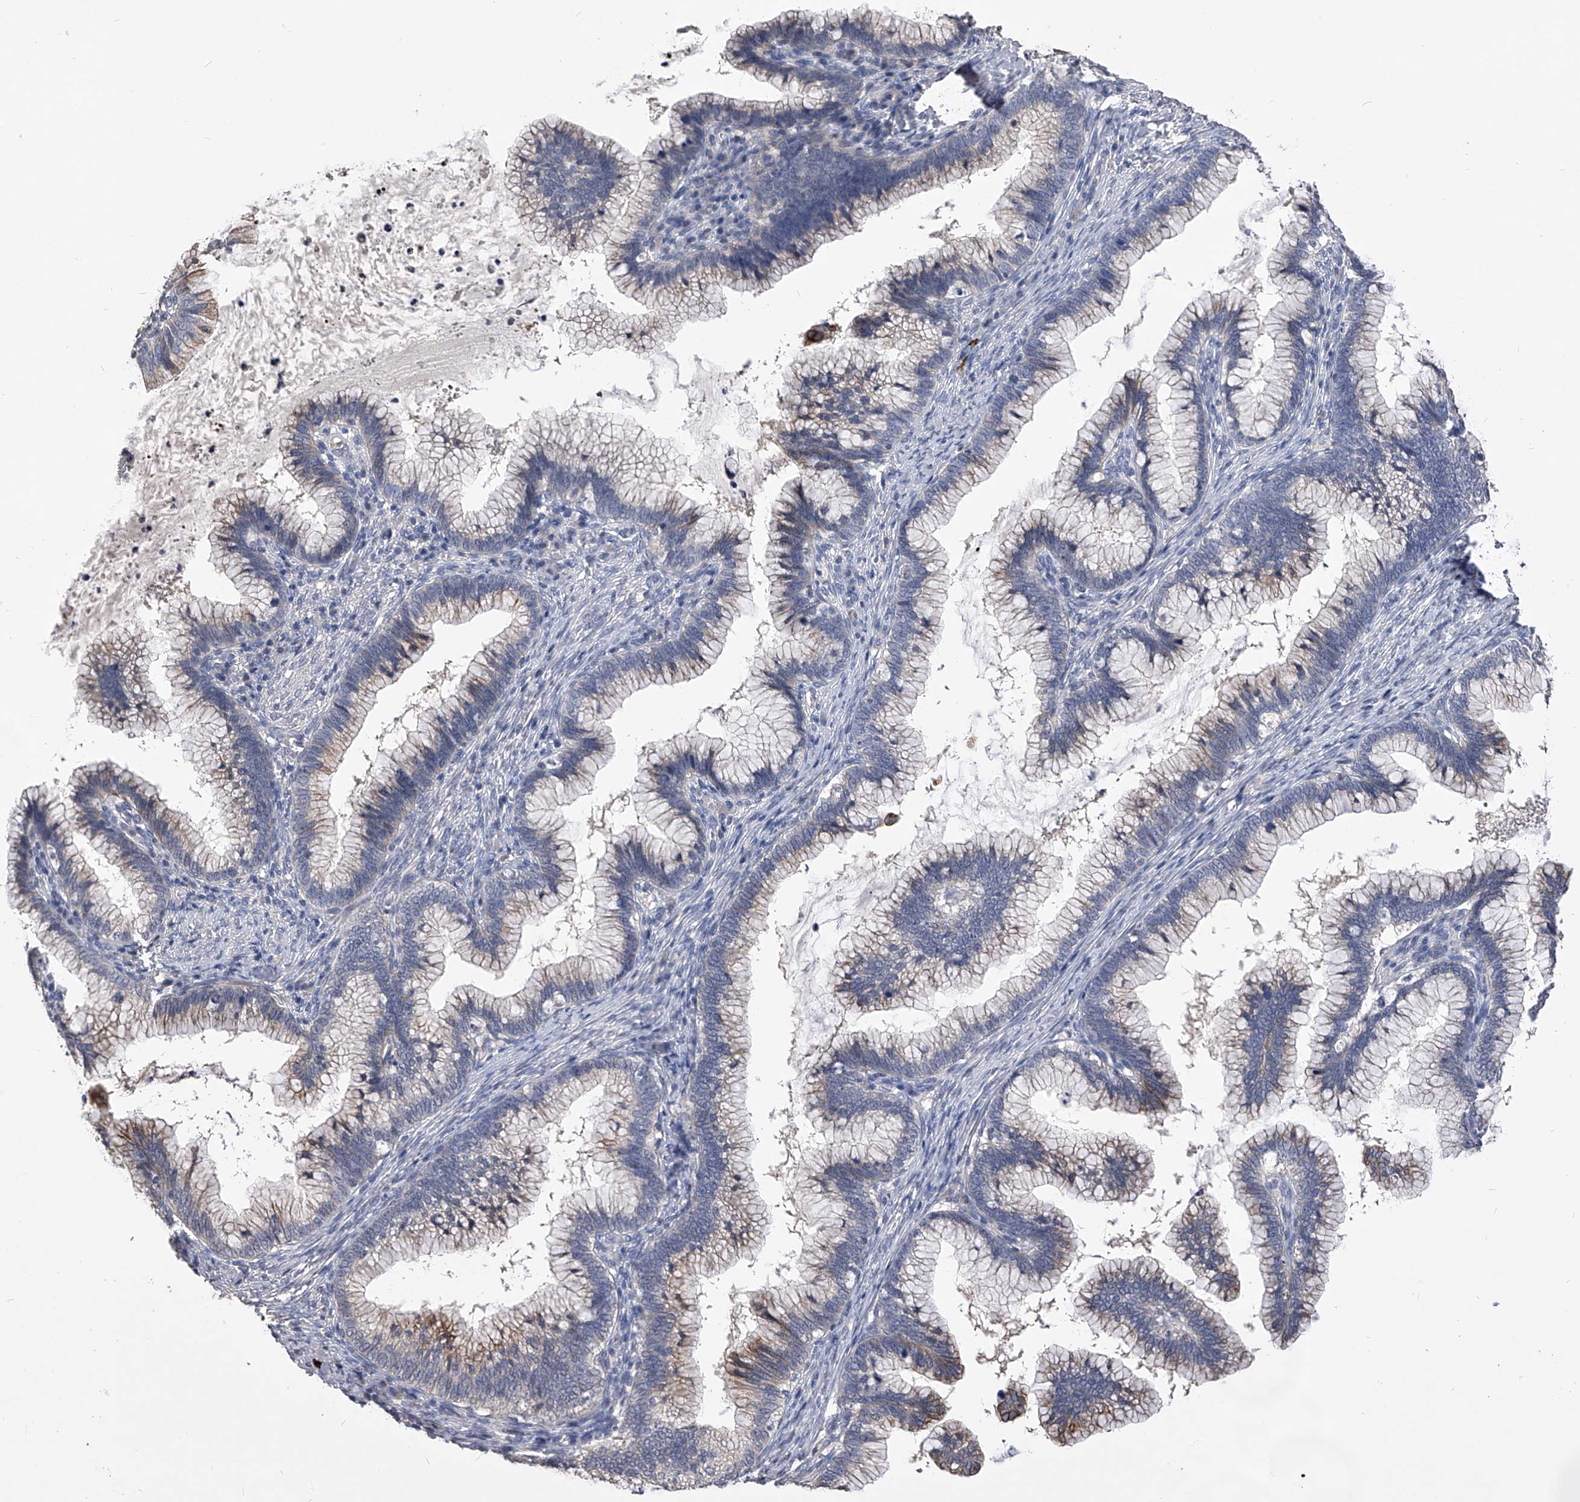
{"staining": {"intensity": "weak", "quantity": "25%-75%", "location": "cytoplasmic/membranous"}, "tissue": "cervical cancer", "cell_type": "Tumor cells", "image_type": "cancer", "snomed": [{"axis": "morphology", "description": "Adenocarcinoma, NOS"}, {"axis": "topography", "description": "Cervix"}], "caption": "Adenocarcinoma (cervical) was stained to show a protein in brown. There is low levels of weak cytoplasmic/membranous staining in about 25%-75% of tumor cells.", "gene": "MDN1", "patient": {"sex": "female", "age": 36}}